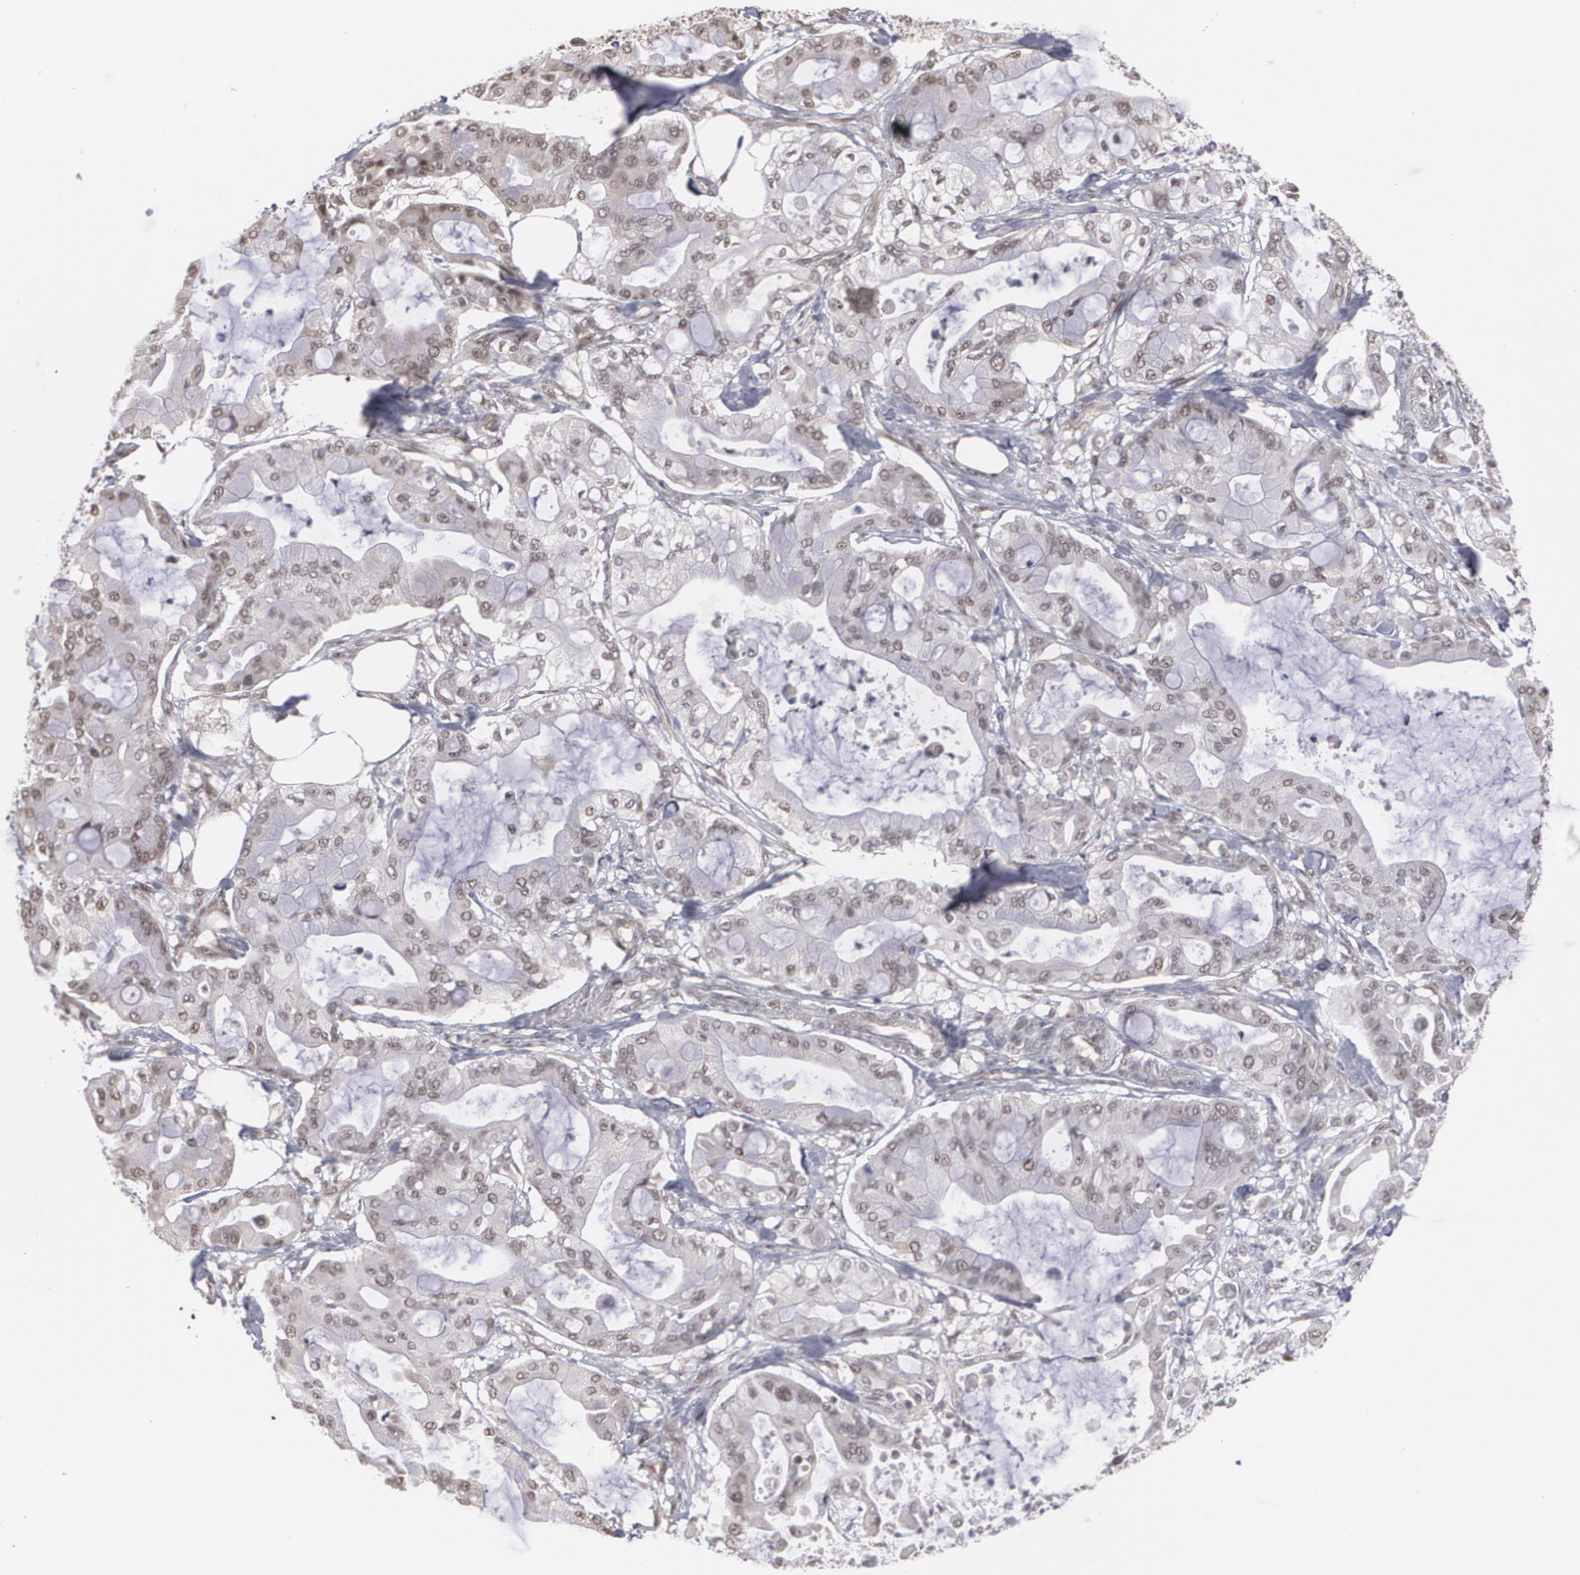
{"staining": {"intensity": "weak", "quantity": ">75%", "location": "cytoplasmic/membranous,nuclear"}, "tissue": "pancreatic cancer", "cell_type": "Tumor cells", "image_type": "cancer", "snomed": [{"axis": "morphology", "description": "Adenocarcinoma, NOS"}, {"axis": "morphology", "description": "Adenocarcinoma, metastatic, NOS"}, {"axis": "topography", "description": "Lymph node"}, {"axis": "topography", "description": "Pancreas"}, {"axis": "topography", "description": "Duodenum"}], "caption": "Pancreatic adenocarcinoma stained with DAB IHC displays low levels of weak cytoplasmic/membranous and nuclear expression in approximately >75% of tumor cells.", "gene": "ZNF75A", "patient": {"sex": "female", "age": 64}}